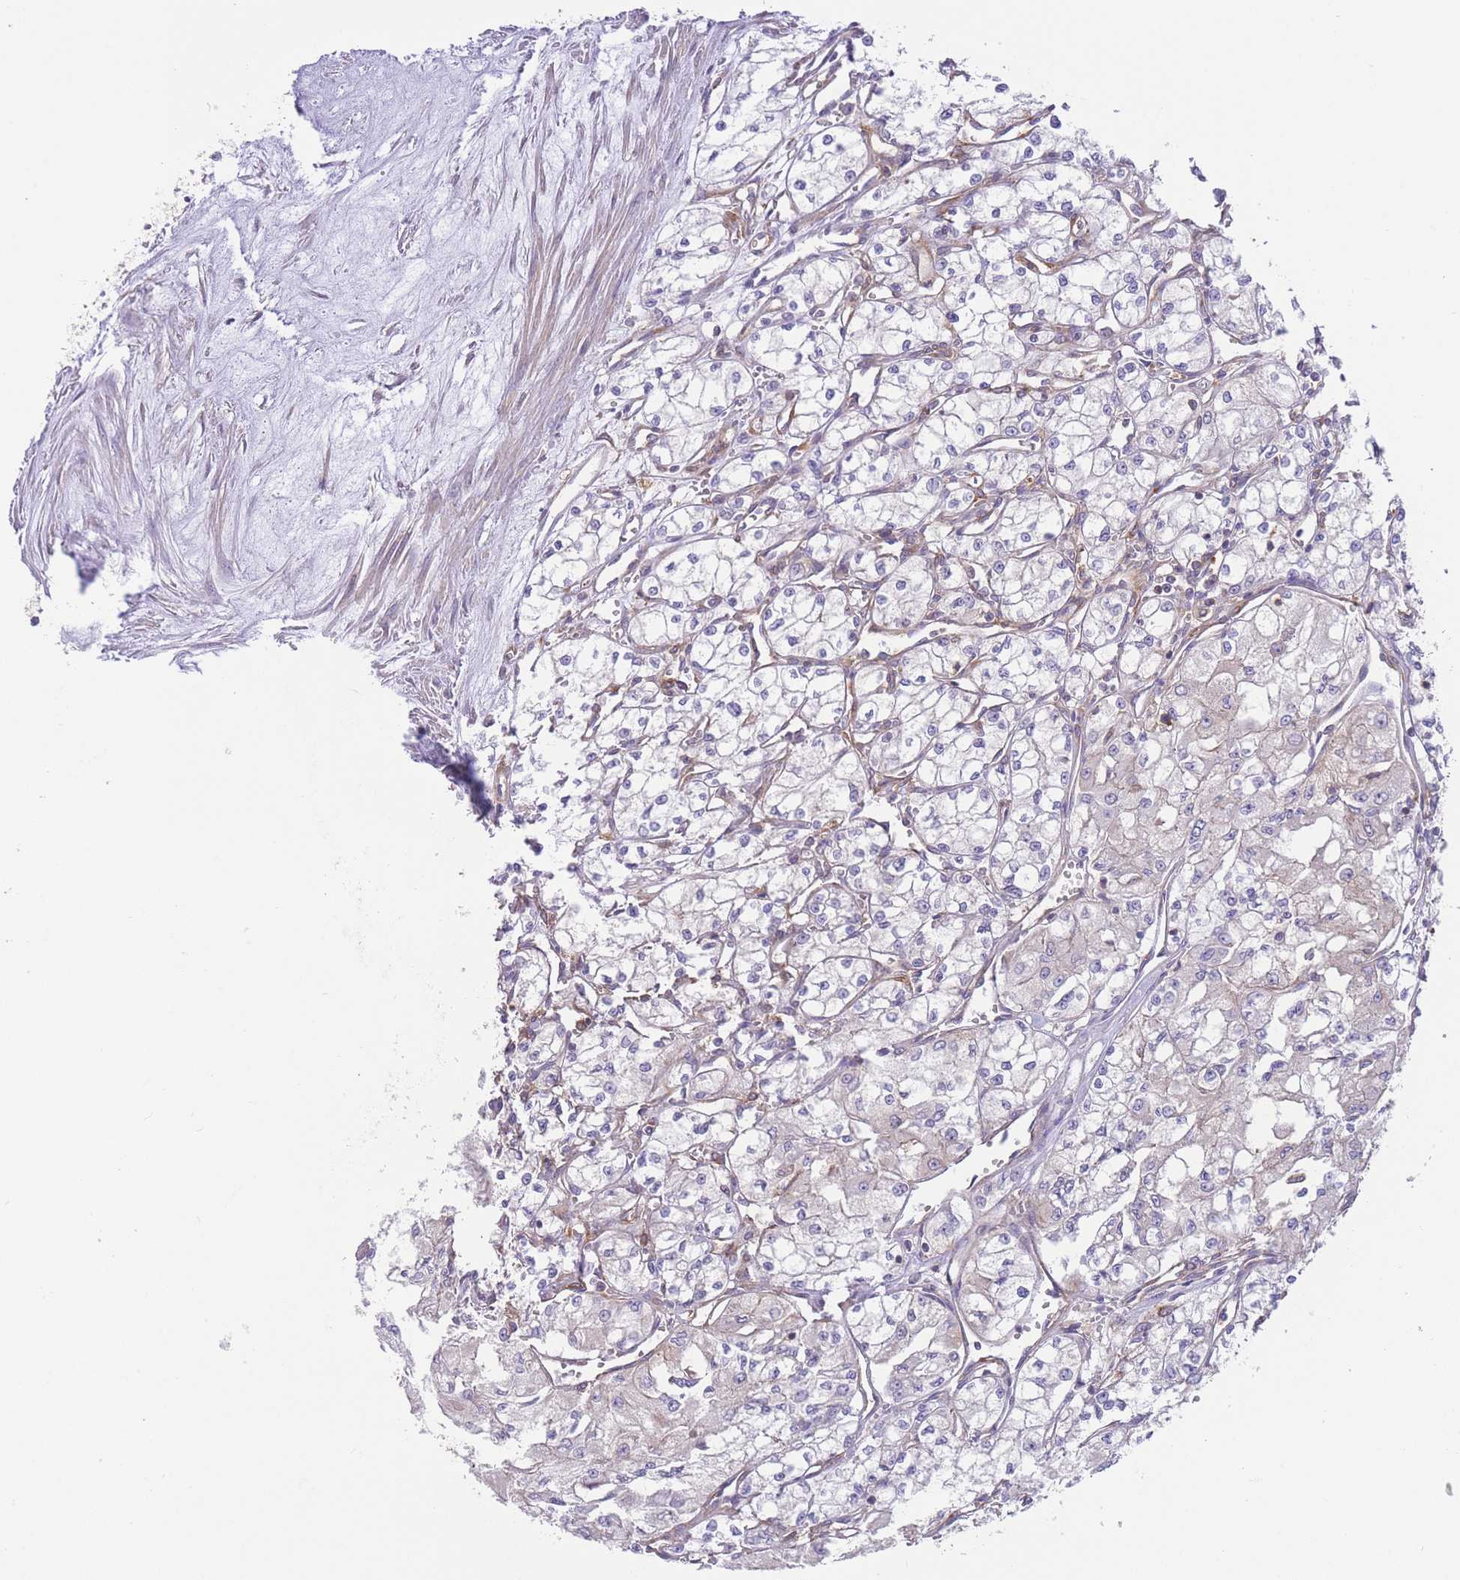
{"staining": {"intensity": "negative", "quantity": "none", "location": "none"}, "tissue": "renal cancer", "cell_type": "Tumor cells", "image_type": "cancer", "snomed": [{"axis": "morphology", "description": "Adenocarcinoma, NOS"}, {"axis": "topography", "description": "Kidney"}], "caption": "DAB (3,3'-diaminobenzidine) immunohistochemical staining of renal cancer (adenocarcinoma) shows no significant positivity in tumor cells.", "gene": "PRKAR1A", "patient": {"sex": "male", "age": 59}}